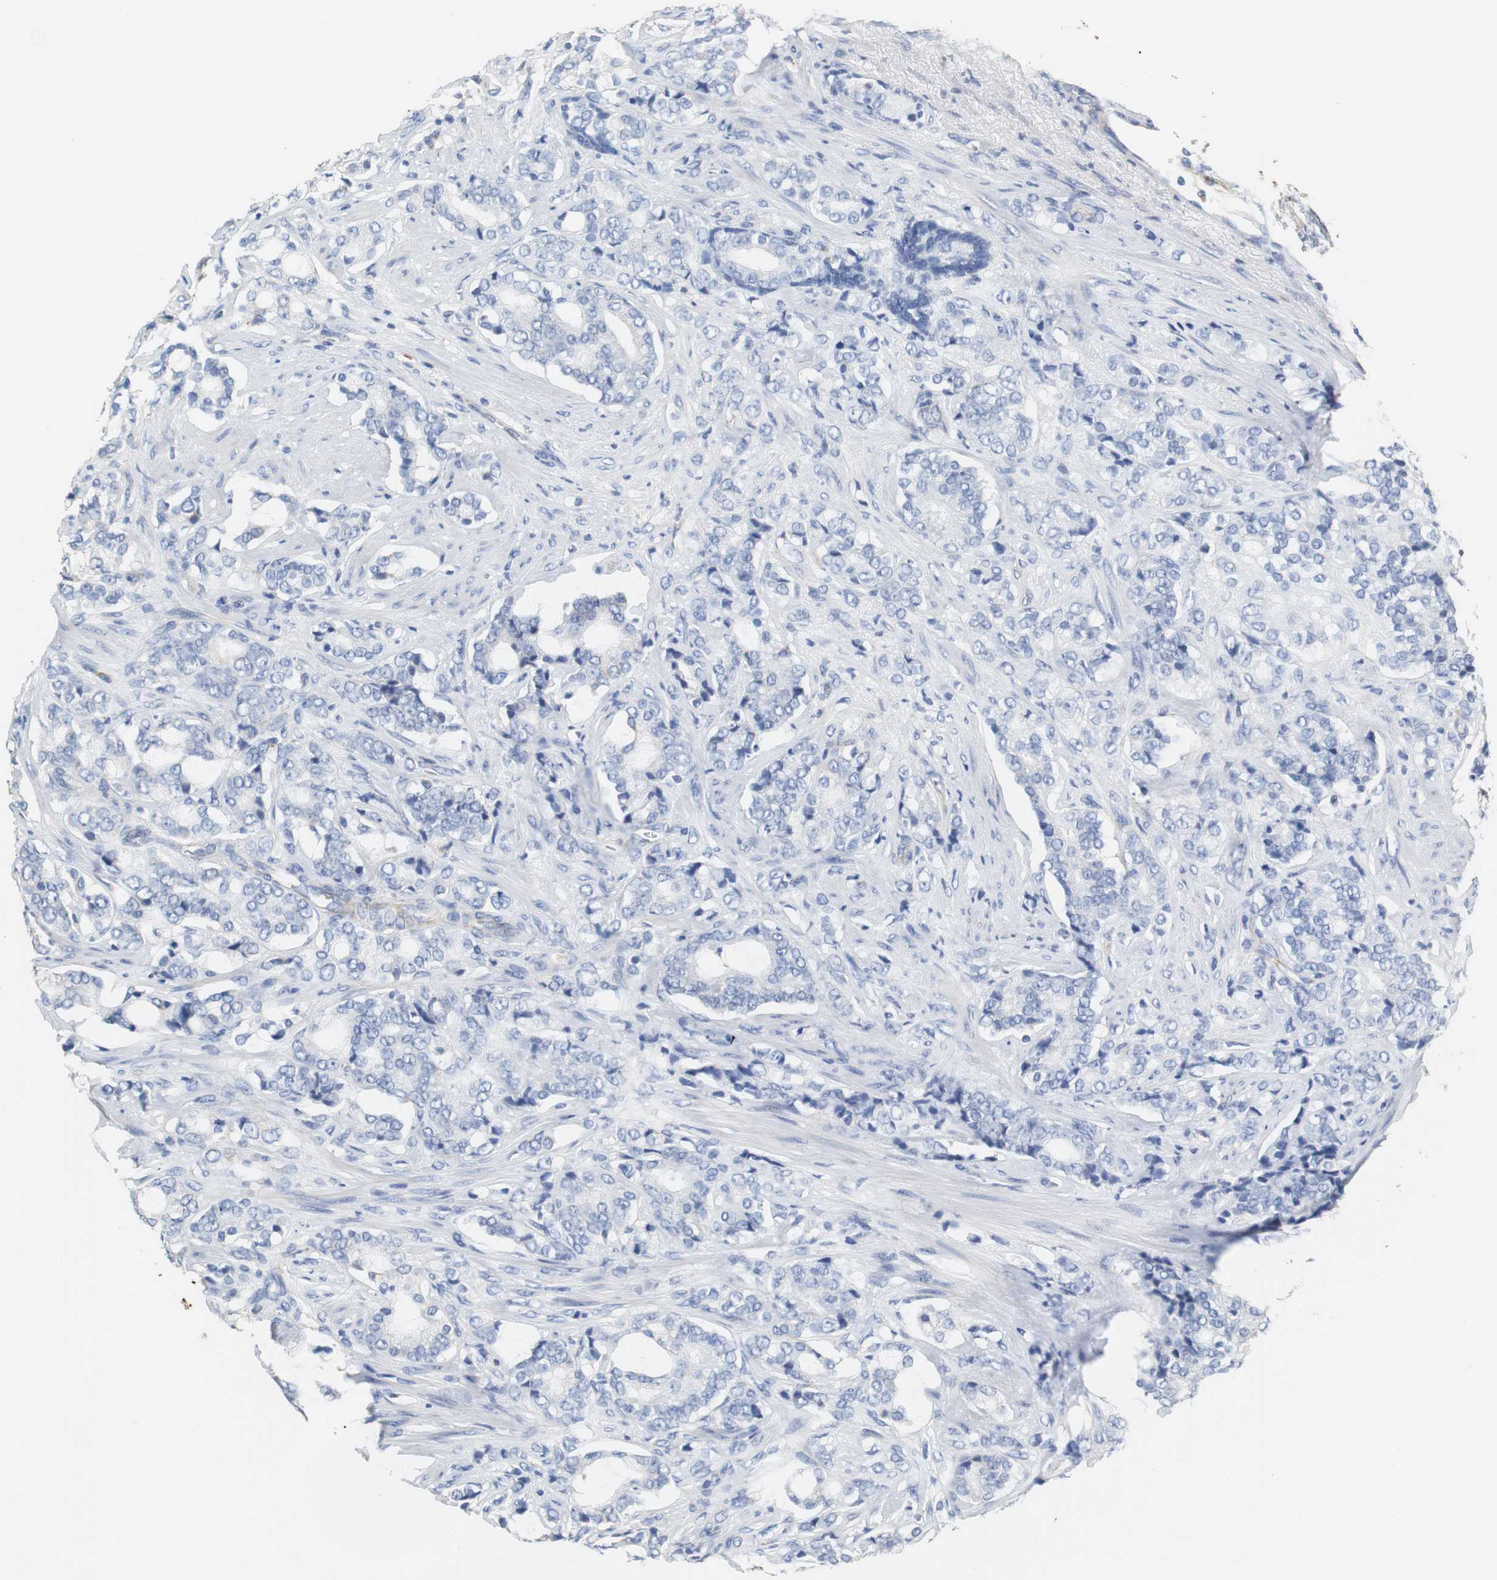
{"staining": {"intensity": "negative", "quantity": "none", "location": "none"}, "tissue": "prostate cancer", "cell_type": "Tumor cells", "image_type": "cancer", "snomed": [{"axis": "morphology", "description": "Adenocarcinoma, Low grade"}, {"axis": "topography", "description": "Prostate"}], "caption": "Tumor cells show no significant staining in prostate adenocarcinoma (low-grade). The staining was performed using DAB to visualize the protein expression in brown, while the nuclei were stained in blue with hematoxylin (Magnification: 20x).", "gene": "PCK1", "patient": {"sex": "male", "age": 58}}